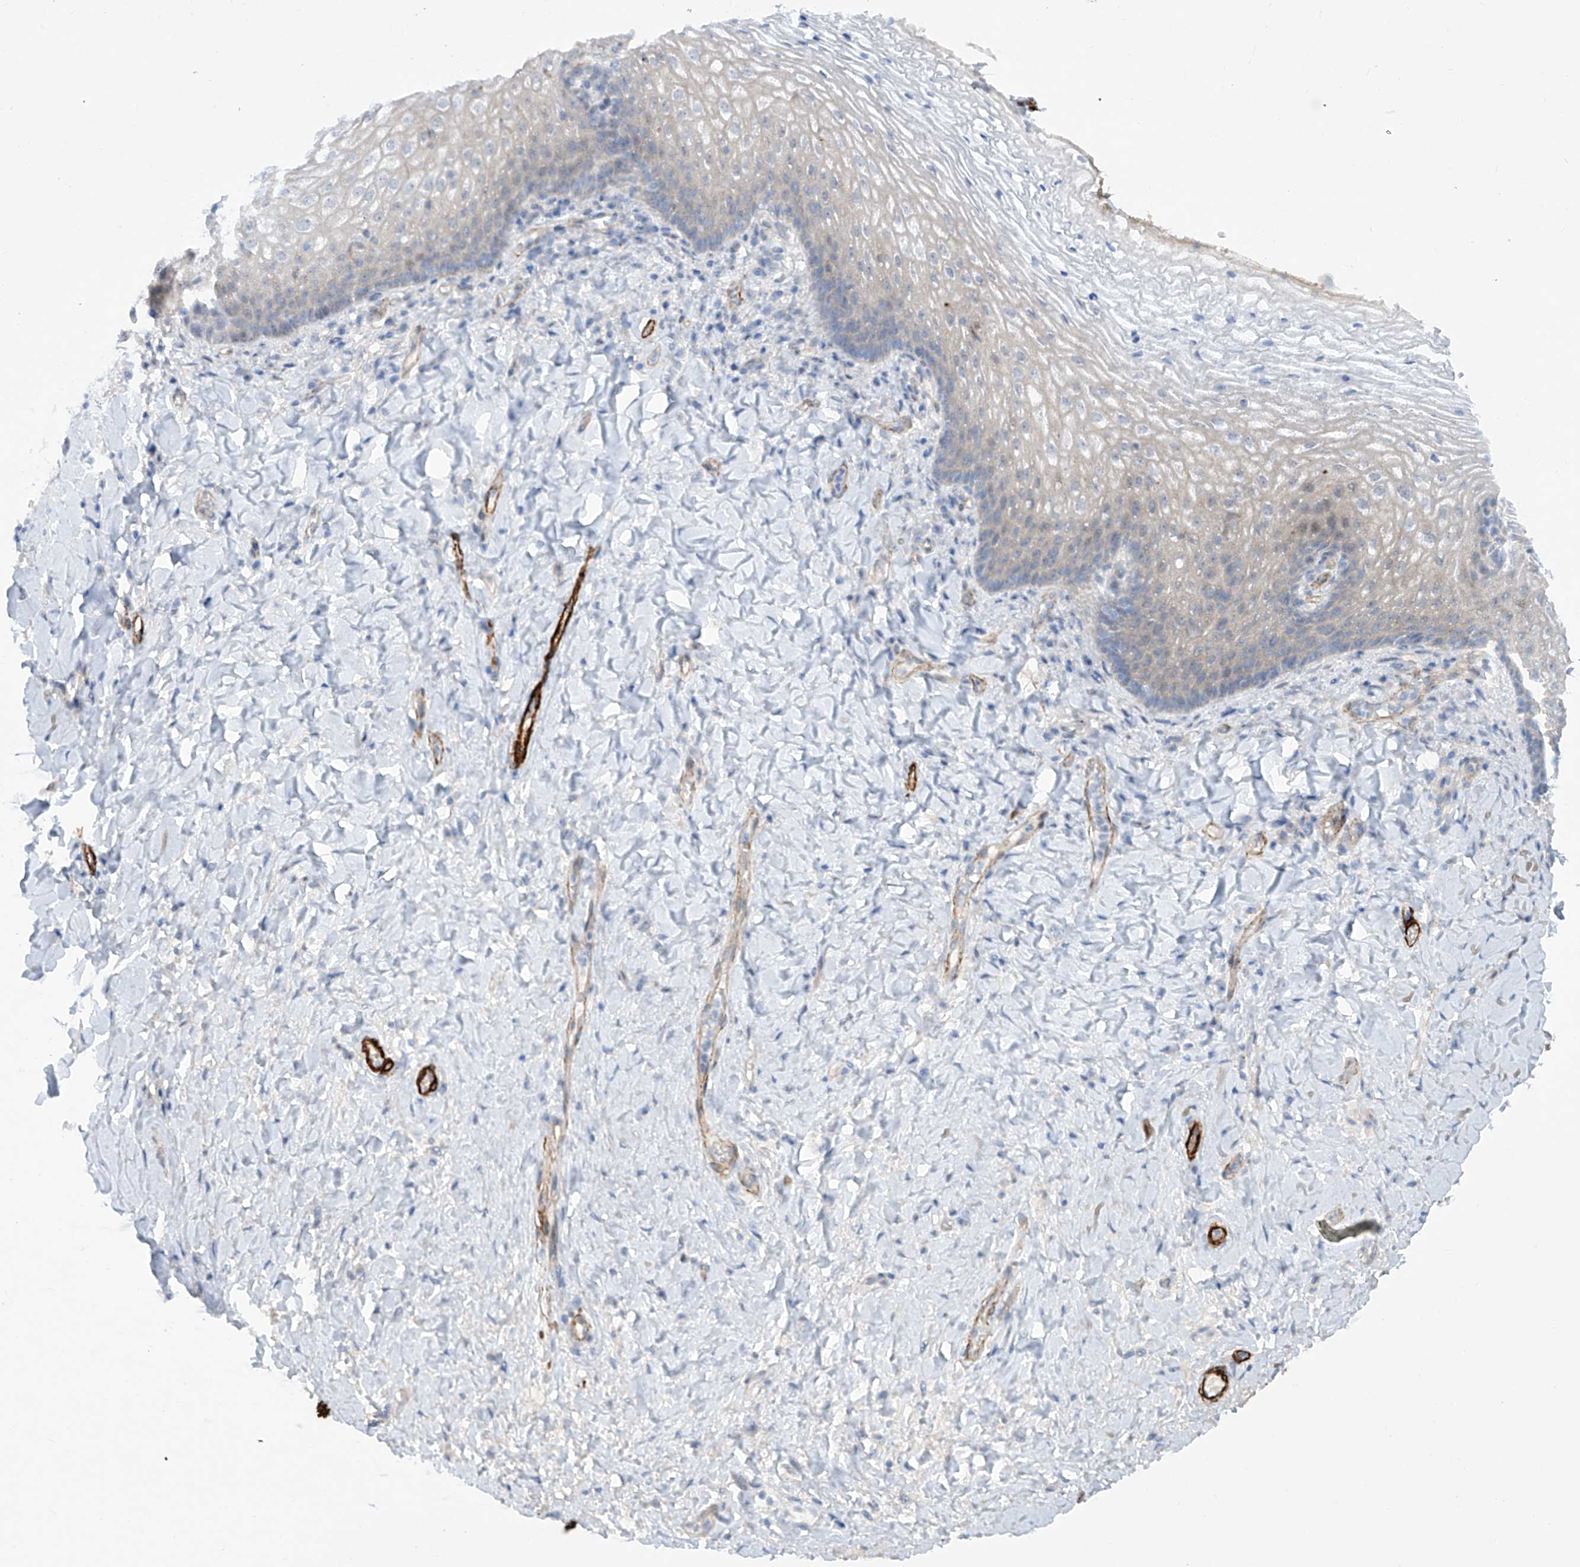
{"staining": {"intensity": "weak", "quantity": "25%-75%", "location": "cytoplasmic/membranous"}, "tissue": "vagina", "cell_type": "Squamous epithelial cells", "image_type": "normal", "snomed": [{"axis": "morphology", "description": "Normal tissue, NOS"}, {"axis": "topography", "description": "Vagina"}], "caption": "An immunohistochemistry (IHC) micrograph of benign tissue is shown. Protein staining in brown highlights weak cytoplasmic/membranous positivity in vagina within squamous epithelial cells.", "gene": "ZNF490", "patient": {"sex": "female", "age": 60}}